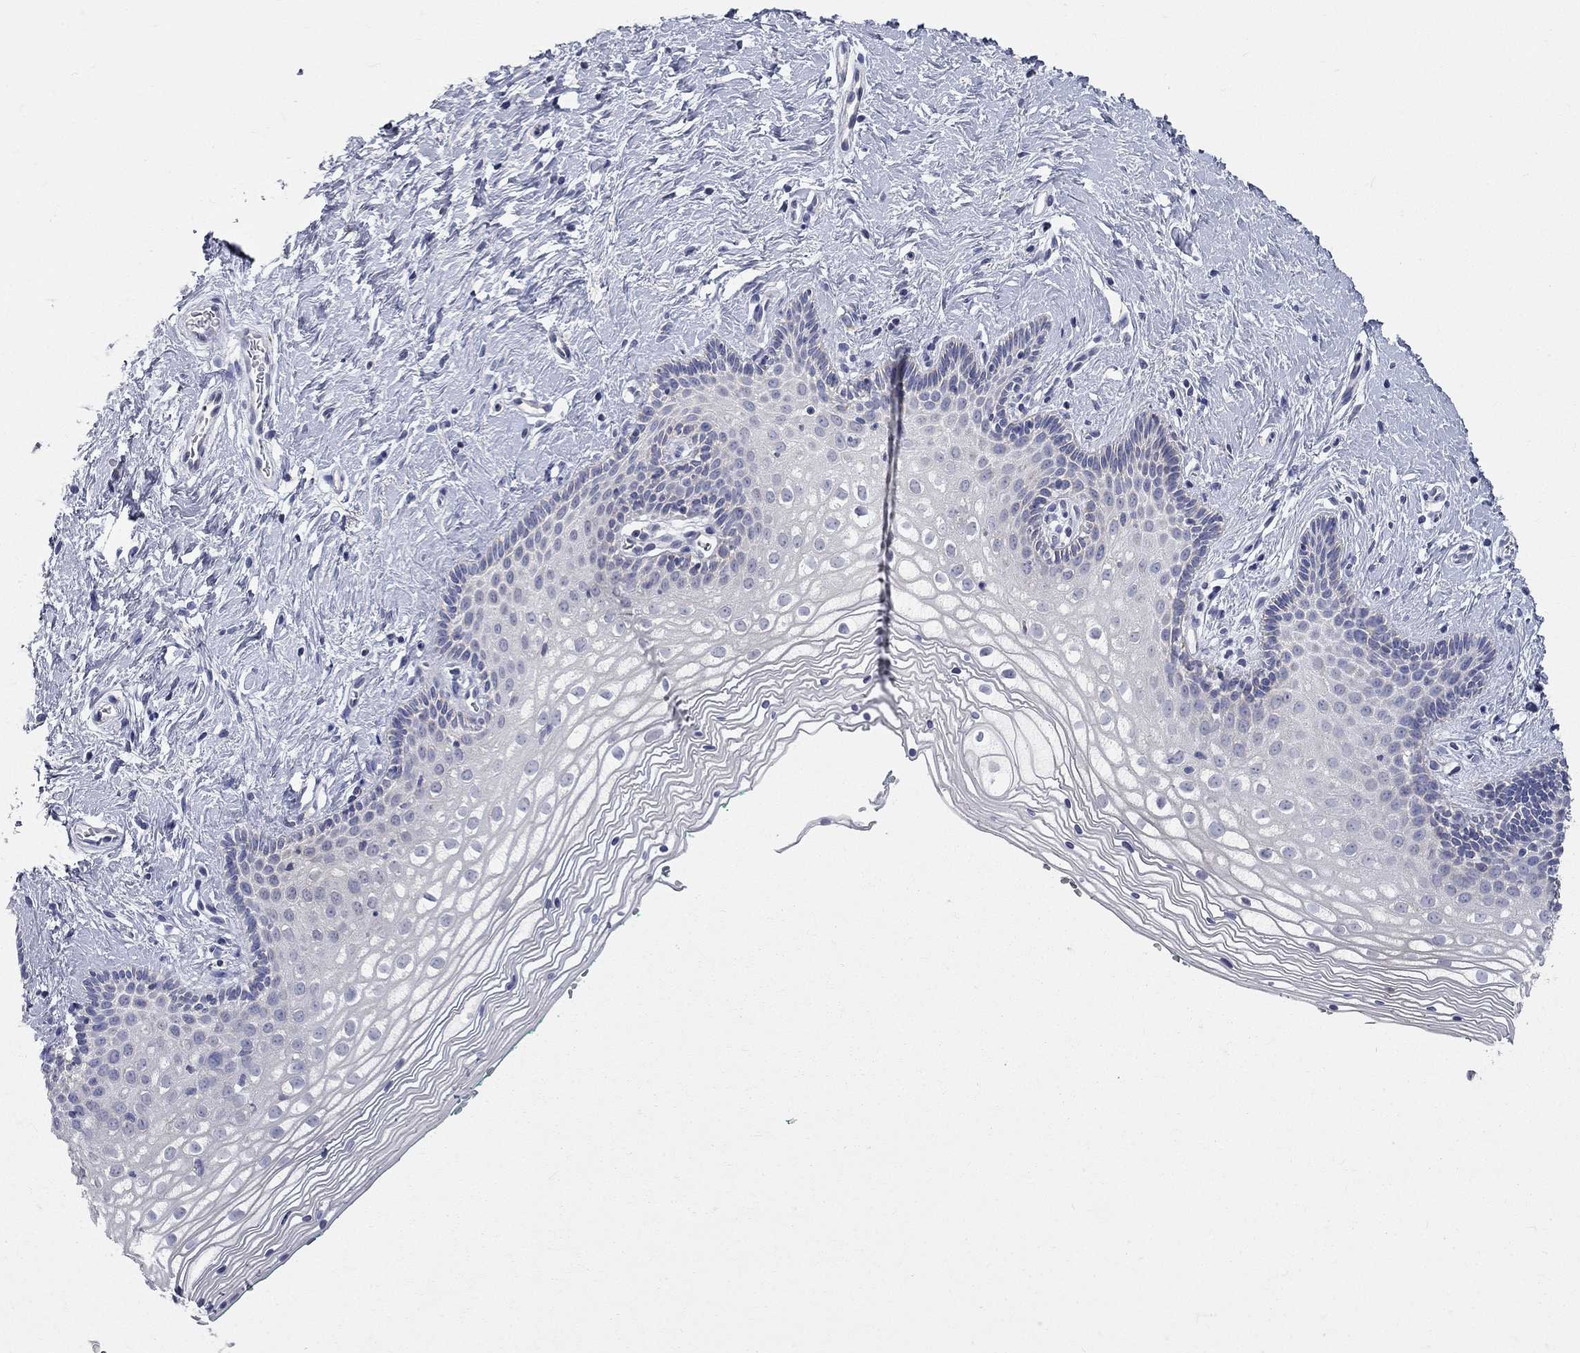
{"staining": {"intensity": "negative", "quantity": "none", "location": "none"}, "tissue": "vagina", "cell_type": "Squamous epithelial cells", "image_type": "normal", "snomed": [{"axis": "morphology", "description": "Normal tissue, NOS"}, {"axis": "topography", "description": "Vagina"}], "caption": "This histopathology image is of benign vagina stained with IHC to label a protein in brown with the nuclei are counter-stained blue. There is no expression in squamous epithelial cells.", "gene": "CFAP161", "patient": {"sex": "female", "age": 36}}